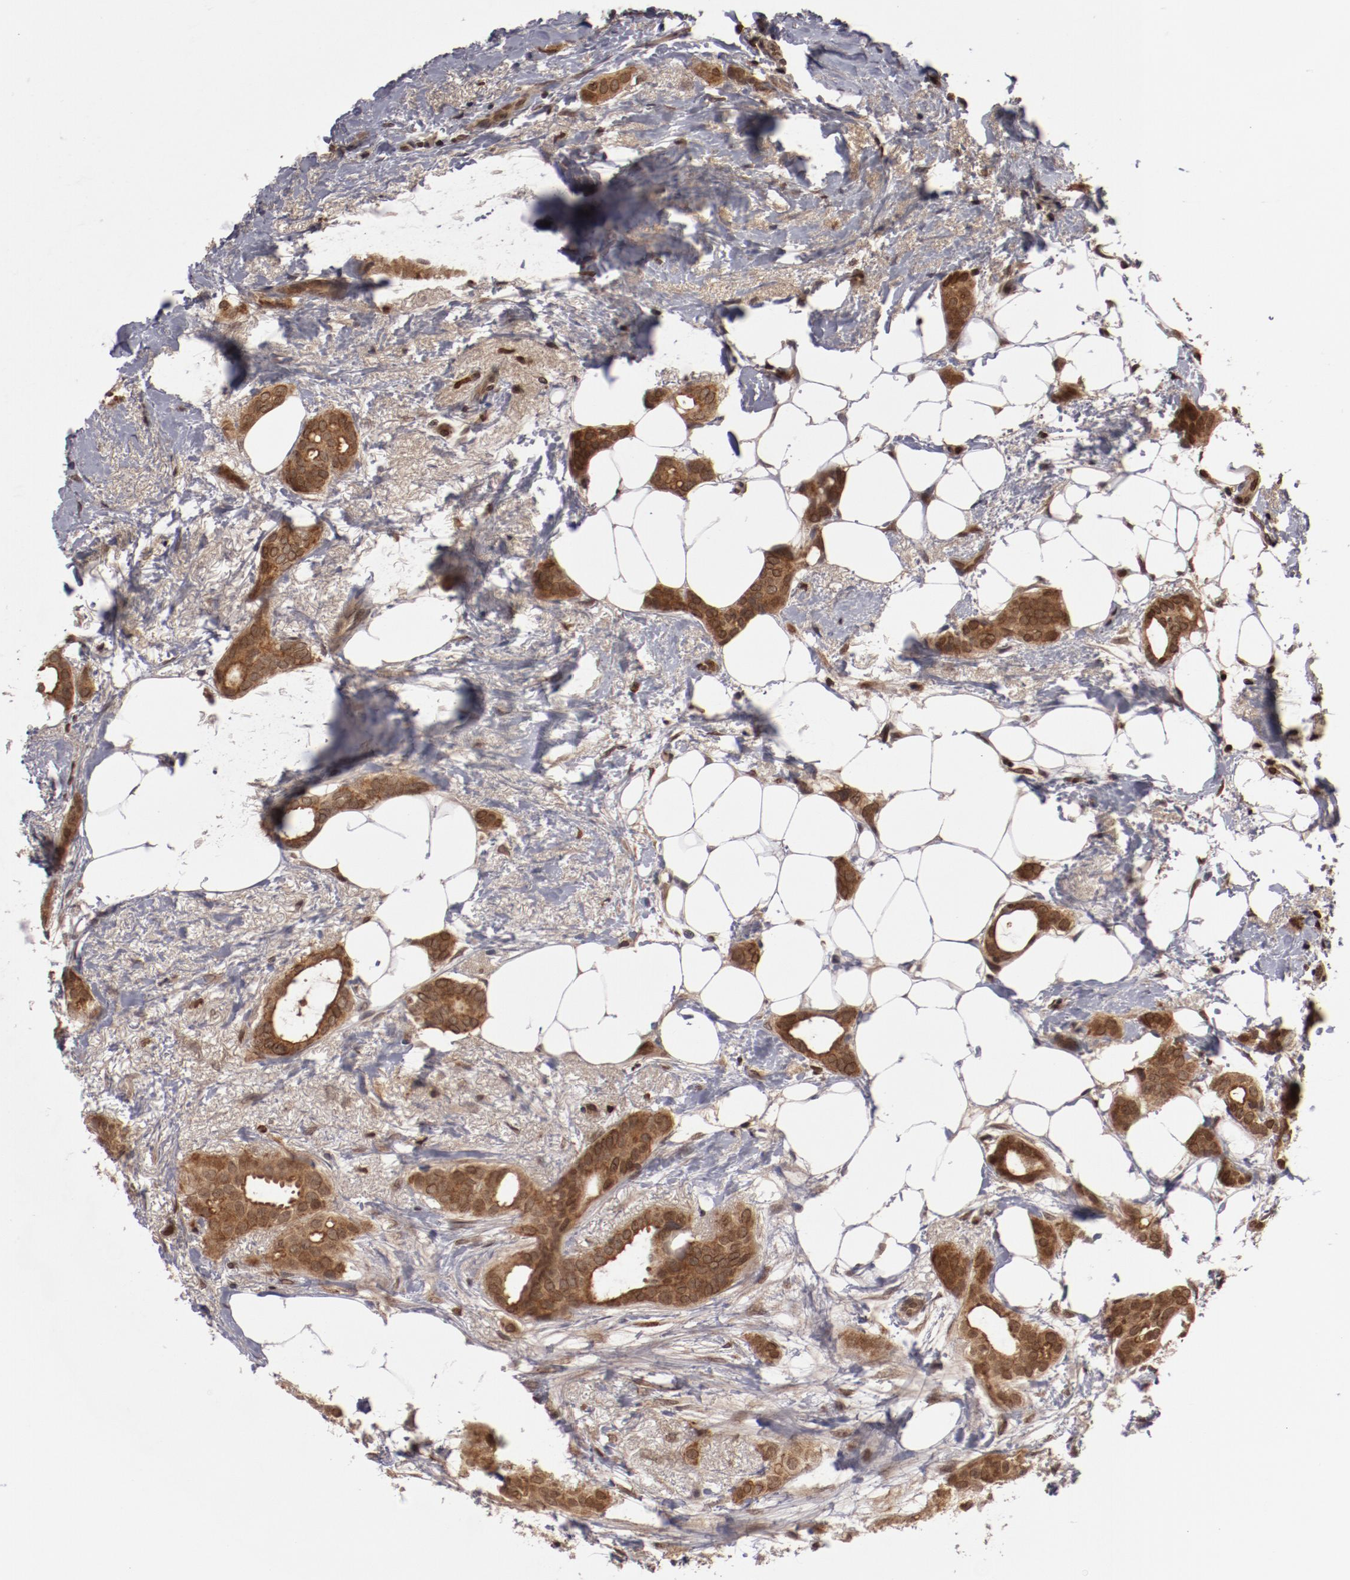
{"staining": {"intensity": "moderate", "quantity": ">75%", "location": "cytoplasmic/membranous,nuclear"}, "tissue": "breast cancer", "cell_type": "Tumor cells", "image_type": "cancer", "snomed": [{"axis": "morphology", "description": "Duct carcinoma"}, {"axis": "topography", "description": "Breast"}], "caption": "The image reveals a brown stain indicating the presence of a protein in the cytoplasmic/membranous and nuclear of tumor cells in breast infiltrating ductal carcinoma.", "gene": "SERPINA7", "patient": {"sex": "female", "age": 54}}